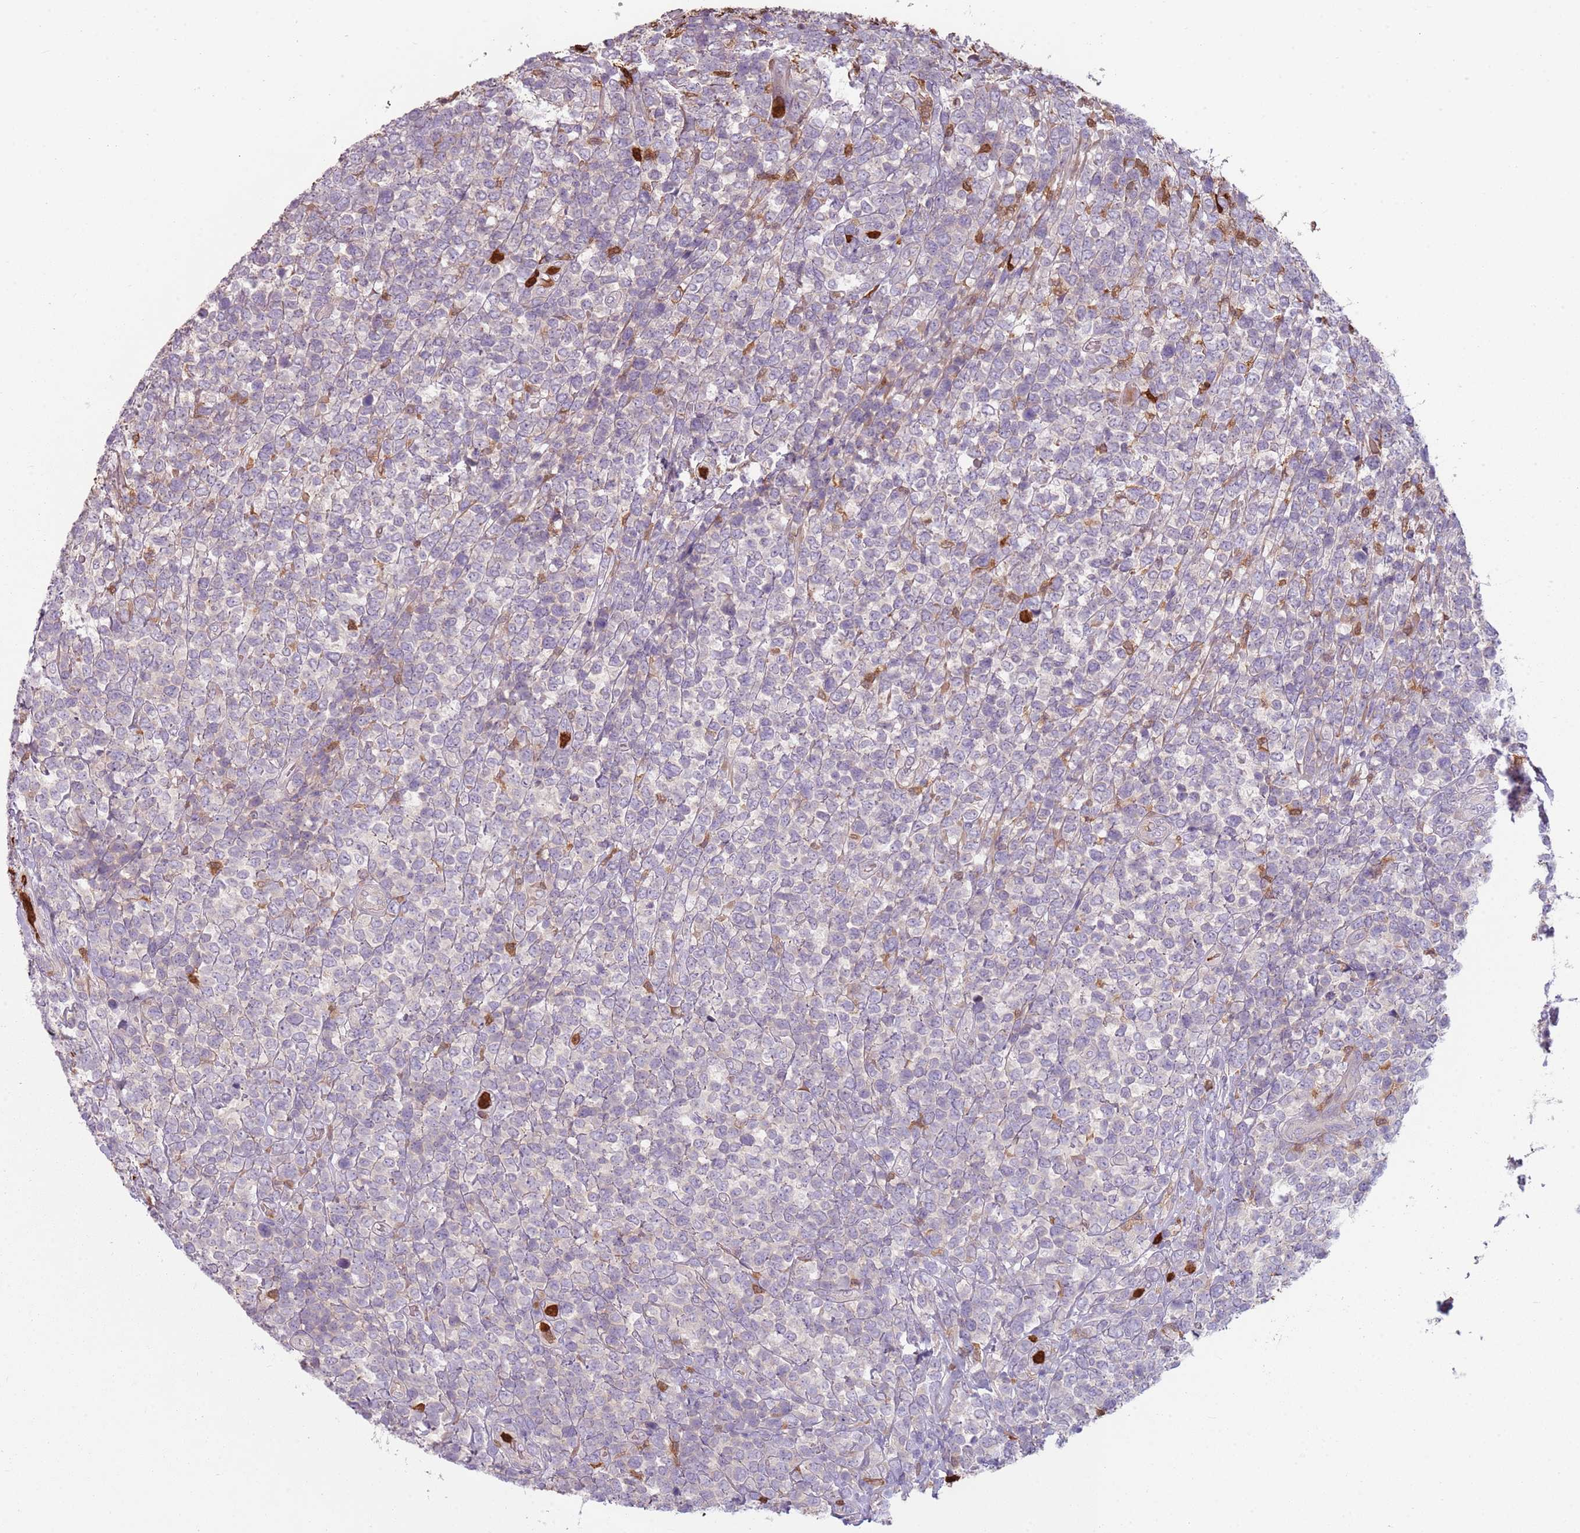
{"staining": {"intensity": "negative", "quantity": "none", "location": "none"}, "tissue": "lymphoma", "cell_type": "Tumor cells", "image_type": "cancer", "snomed": [{"axis": "morphology", "description": "Malignant lymphoma, non-Hodgkin's type, High grade"}, {"axis": "topography", "description": "Soft tissue"}], "caption": "High power microscopy image of an IHC histopathology image of high-grade malignant lymphoma, non-Hodgkin's type, revealing no significant positivity in tumor cells. (DAB (3,3'-diaminobenzidine) IHC visualized using brightfield microscopy, high magnification).", "gene": "SPAG4", "patient": {"sex": "female", "age": 56}}